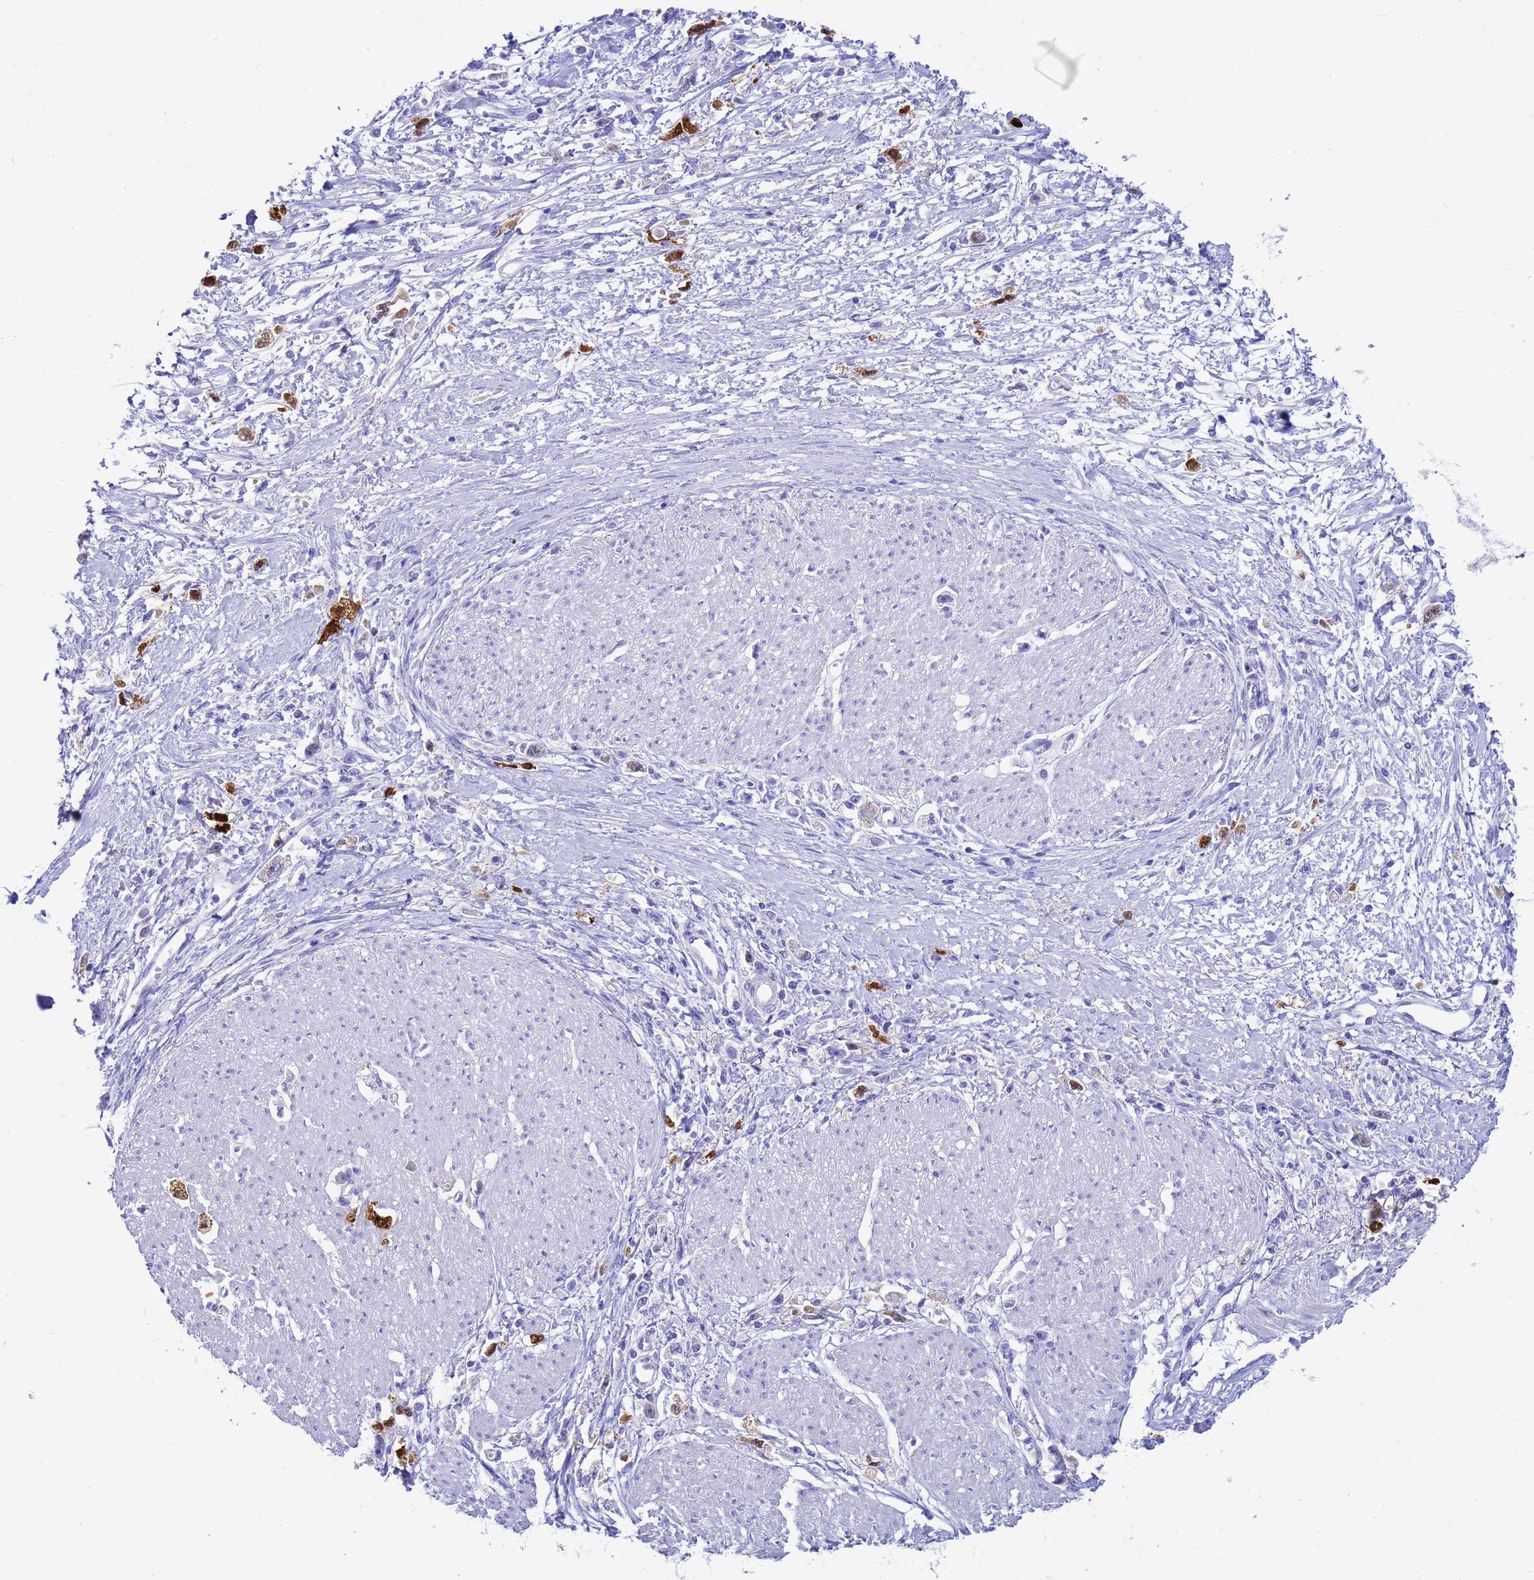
{"staining": {"intensity": "moderate", "quantity": "<25%", "location": "cytoplasmic/membranous,nuclear"}, "tissue": "stomach cancer", "cell_type": "Tumor cells", "image_type": "cancer", "snomed": [{"axis": "morphology", "description": "Adenocarcinoma, NOS"}, {"axis": "topography", "description": "Stomach"}], "caption": "Adenocarcinoma (stomach) tissue displays moderate cytoplasmic/membranous and nuclear positivity in approximately <25% of tumor cells (brown staining indicates protein expression, while blue staining denotes nuclei).", "gene": "AKR1C2", "patient": {"sex": "female", "age": 59}}